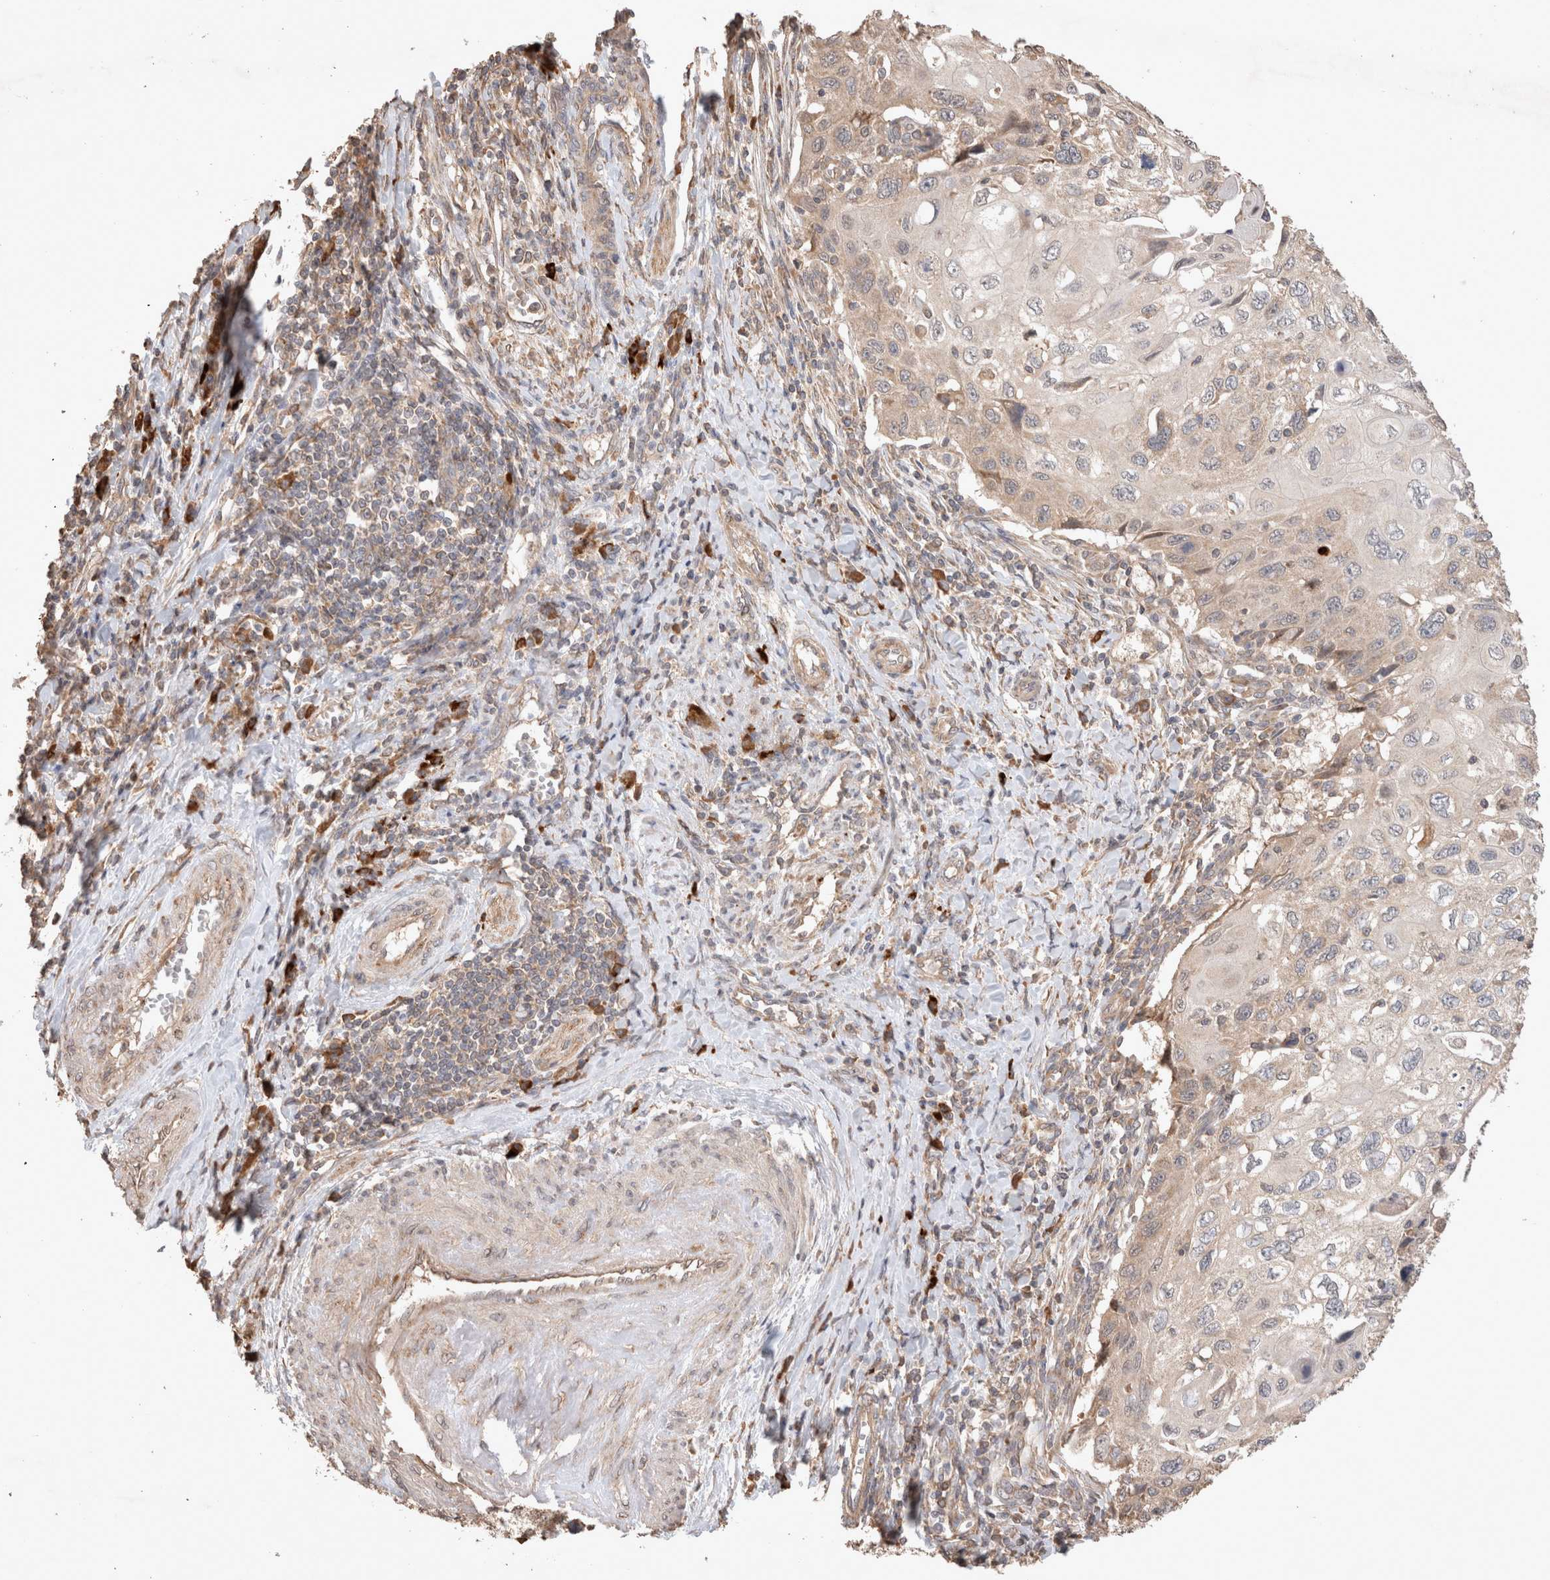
{"staining": {"intensity": "weak", "quantity": "25%-75%", "location": "cytoplasmic/membranous"}, "tissue": "cervical cancer", "cell_type": "Tumor cells", "image_type": "cancer", "snomed": [{"axis": "morphology", "description": "Squamous cell carcinoma, NOS"}, {"axis": "topography", "description": "Cervix"}], "caption": "Squamous cell carcinoma (cervical) tissue exhibits weak cytoplasmic/membranous staining in approximately 25%-75% of tumor cells", "gene": "HROB", "patient": {"sex": "female", "age": 70}}